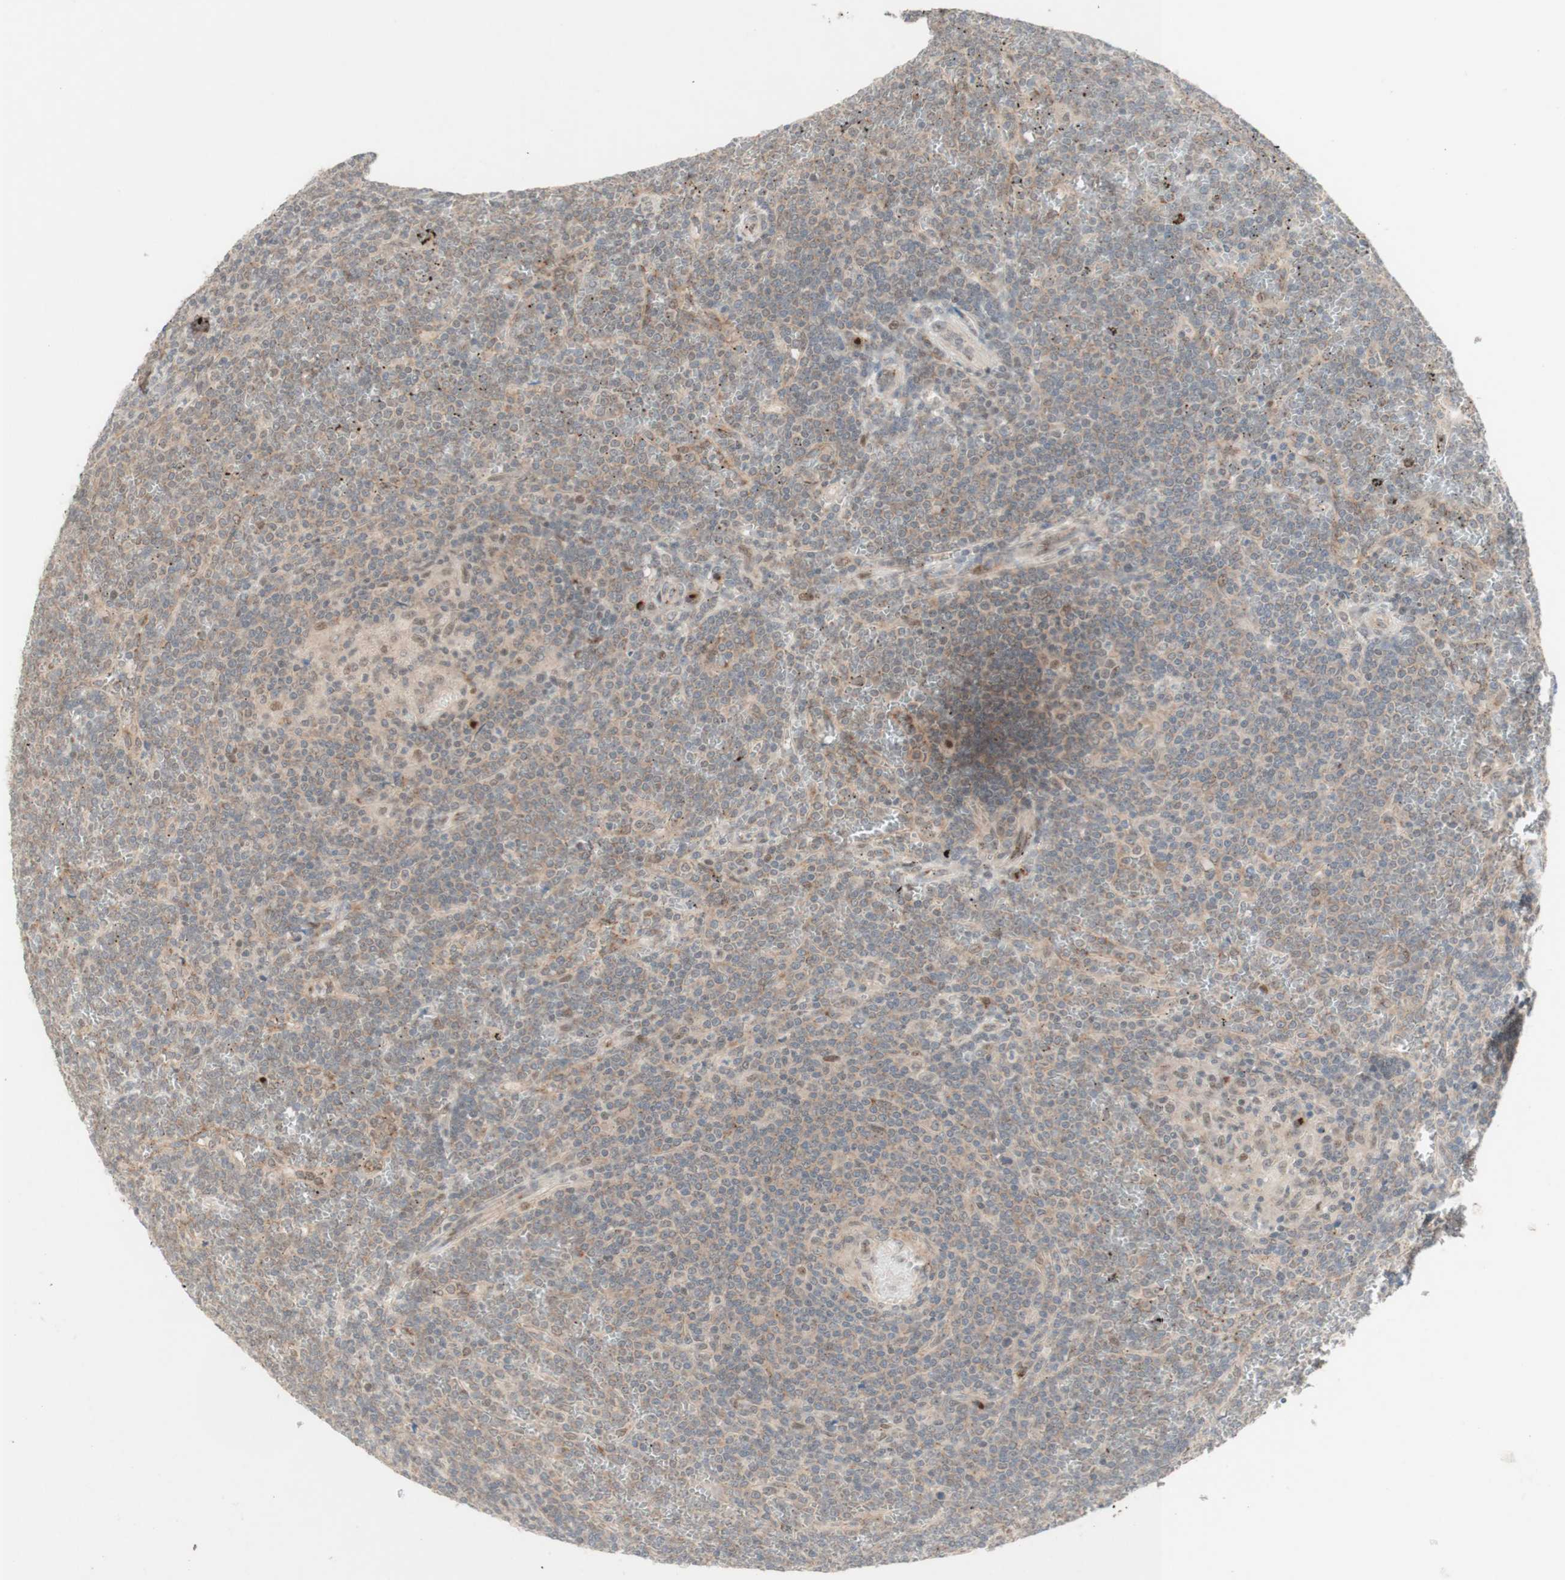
{"staining": {"intensity": "weak", "quantity": "<25%", "location": "cytoplasmic/membranous"}, "tissue": "lymphoma", "cell_type": "Tumor cells", "image_type": "cancer", "snomed": [{"axis": "morphology", "description": "Malignant lymphoma, non-Hodgkin's type, Low grade"}, {"axis": "topography", "description": "Spleen"}], "caption": "DAB (3,3'-diaminobenzidine) immunohistochemical staining of low-grade malignant lymphoma, non-Hodgkin's type exhibits no significant expression in tumor cells.", "gene": "CYLD", "patient": {"sex": "female", "age": 19}}